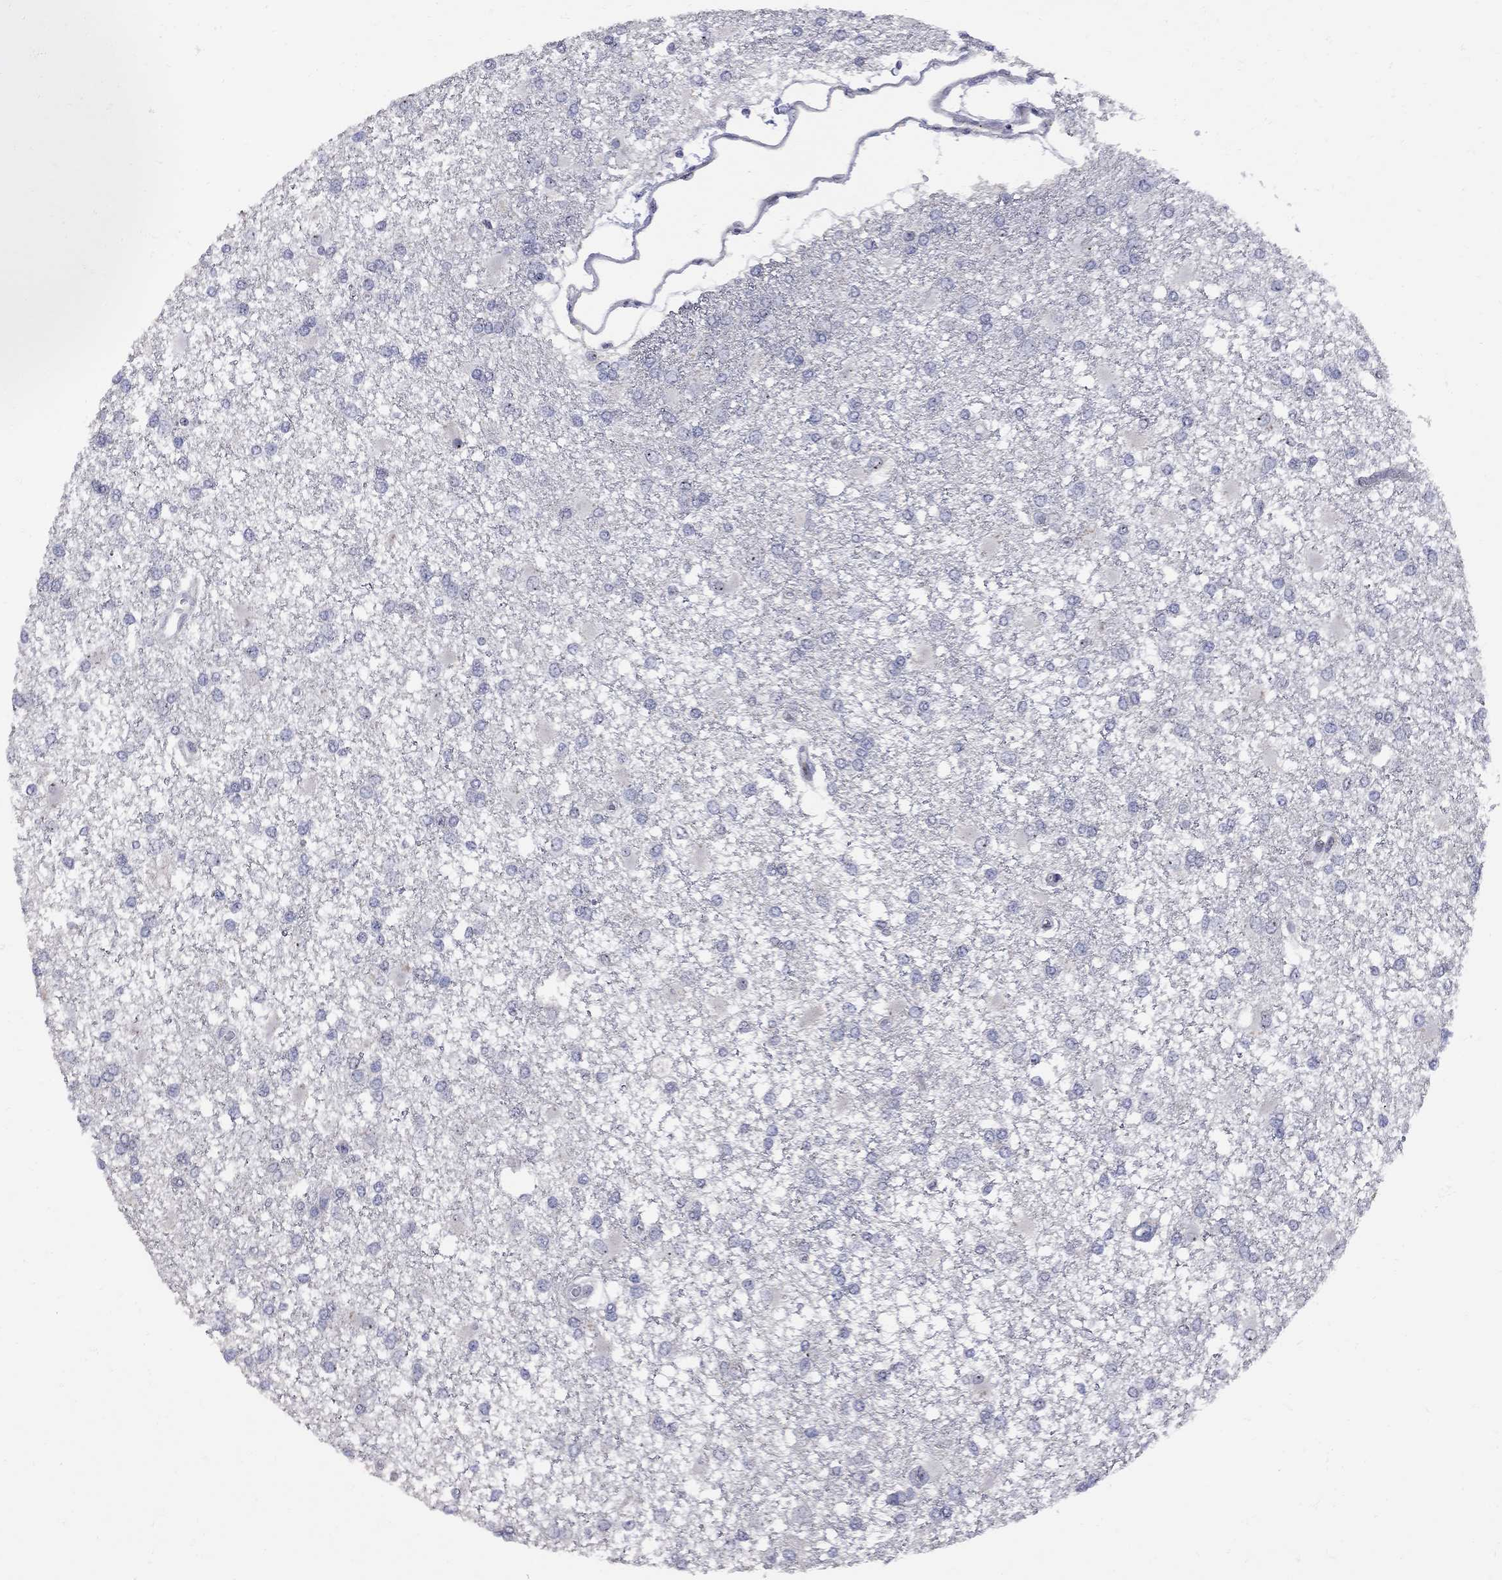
{"staining": {"intensity": "negative", "quantity": "none", "location": "none"}, "tissue": "glioma", "cell_type": "Tumor cells", "image_type": "cancer", "snomed": [{"axis": "morphology", "description": "Glioma, malignant, High grade"}, {"axis": "topography", "description": "Cerebral cortex"}], "caption": "An image of malignant glioma (high-grade) stained for a protein reveals no brown staining in tumor cells. (DAB (3,3'-diaminobenzidine) immunohistochemistry, high magnification).", "gene": "DHX33", "patient": {"sex": "male", "age": 79}}